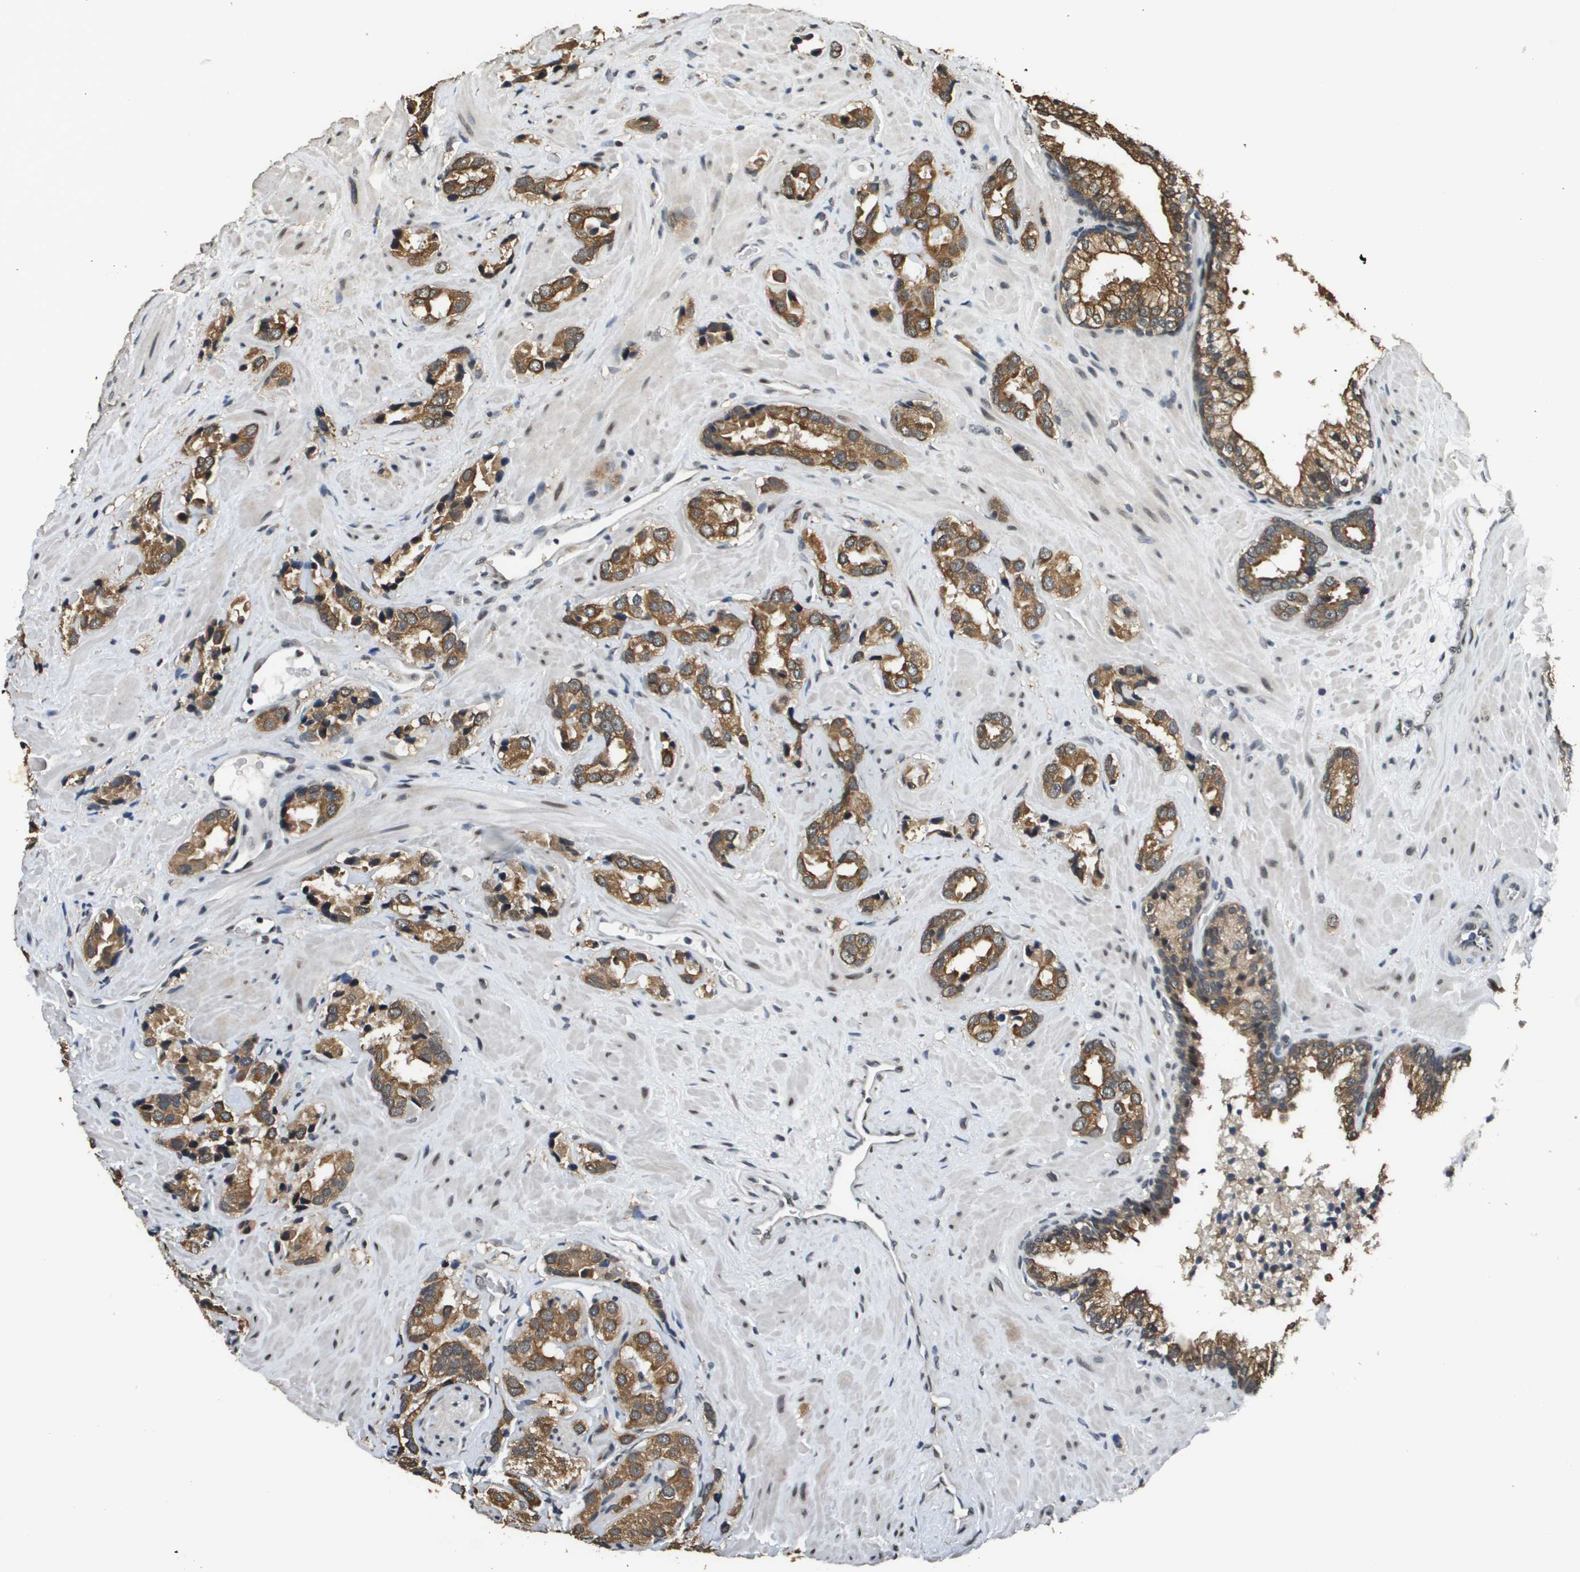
{"staining": {"intensity": "moderate", "quantity": ">75%", "location": "cytoplasmic/membranous"}, "tissue": "prostate cancer", "cell_type": "Tumor cells", "image_type": "cancer", "snomed": [{"axis": "morphology", "description": "Adenocarcinoma, High grade"}, {"axis": "topography", "description": "Prostate"}], "caption": "A brown stain highlights moderate cytoplasmic/membranous staining of a protein in high-grade adenocarcinoma (prostate) tumor cells. Nuclei are stained in blue.", "gene": "FANCC", "patient": {"sex": "male", "age": 64}}